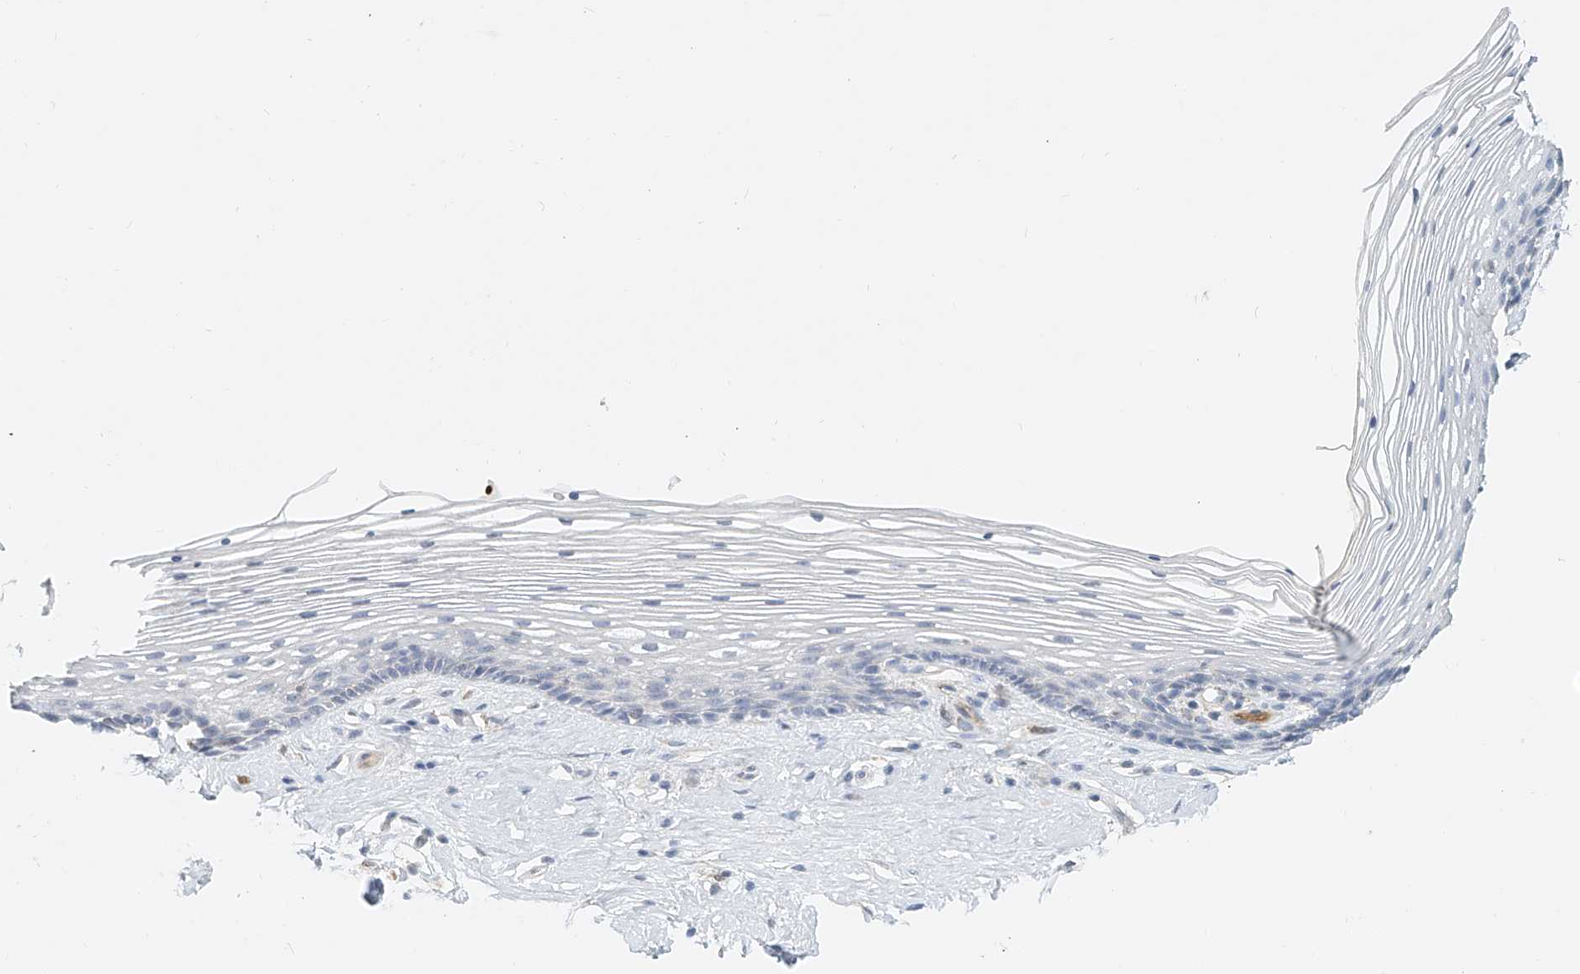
{"staining": {"intensity": "weak", "quantity": "<25%", "location": "cytoplasmic/membranous"}, "tissue": "vagina", "cell_type": "Squamous epithelial cells", "image_type": "normal", "snomed": [{"axis": "morphology", "description": "Normal tissue, NOS"}, {"axis": "topography", "description": "Vagina"}], "caption": "A high-resolution photomicrograph shows immunohistochemistry (IHC) staining of normal vagina, which displays no significant positivity in squamous epithelial cells. The staining is performed using DAB brown chromogen with nuclei counter-stained in using hematoxylin.", "gene": "PTPRA", "patient": {"sex": "female", "age": 46}}